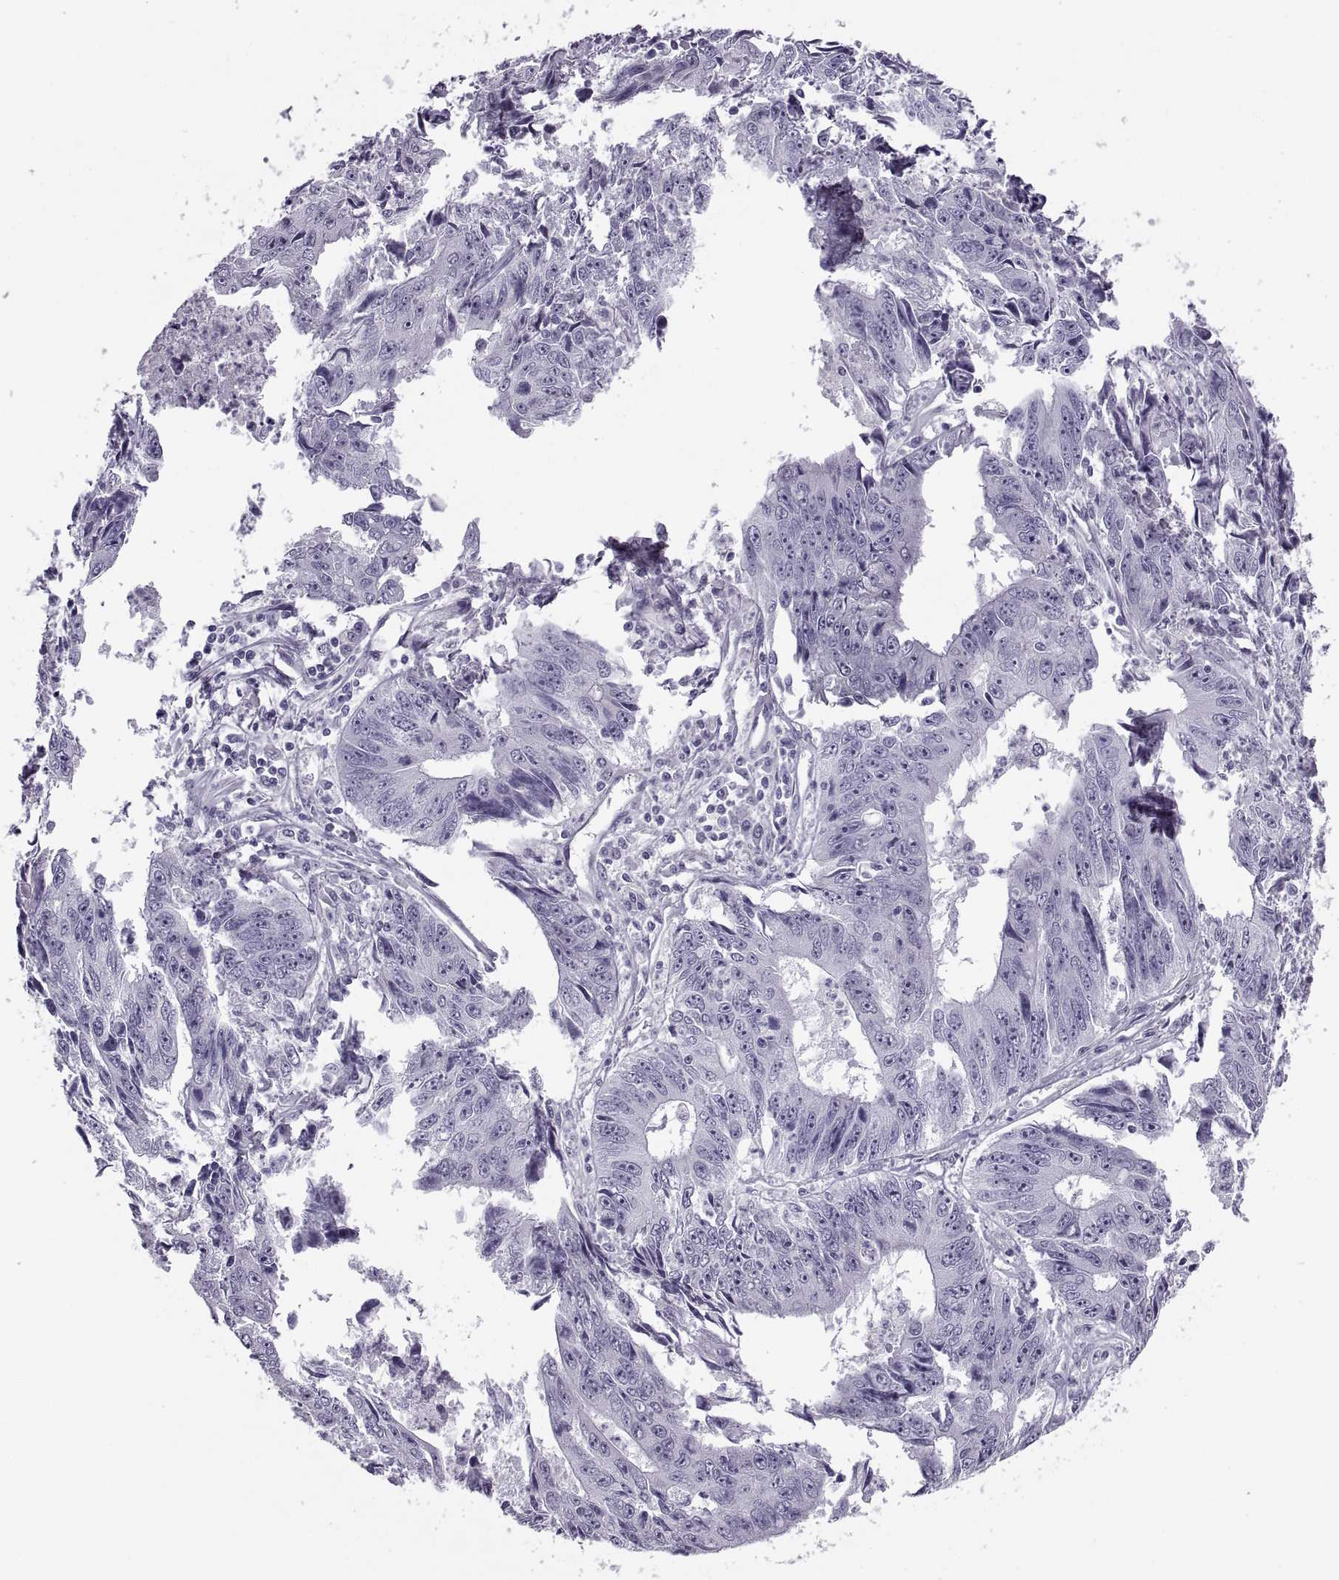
{"staining": {"intensity": "negative", "quantity": "none", "location": "none"}, "tissue": "liver cancer", "cell_type": "Tumor cells", "image_type": "cancer", "snomed": [{"axis": "morphology", "description": "Cholangiocarcinoma"}, {"axis": "topography", "description": "Liver"}], "caption": "High magnification brightfield microscopy of cholangiocarcinoma (liver) stained with DAB (3,3'-diaminobenzidine) (brown) and counterstained with hematoxylin (blue): tumor cells show no significant staining.", "gene": "FAM24A", "patient": {"sex": "male", "age": 65}}